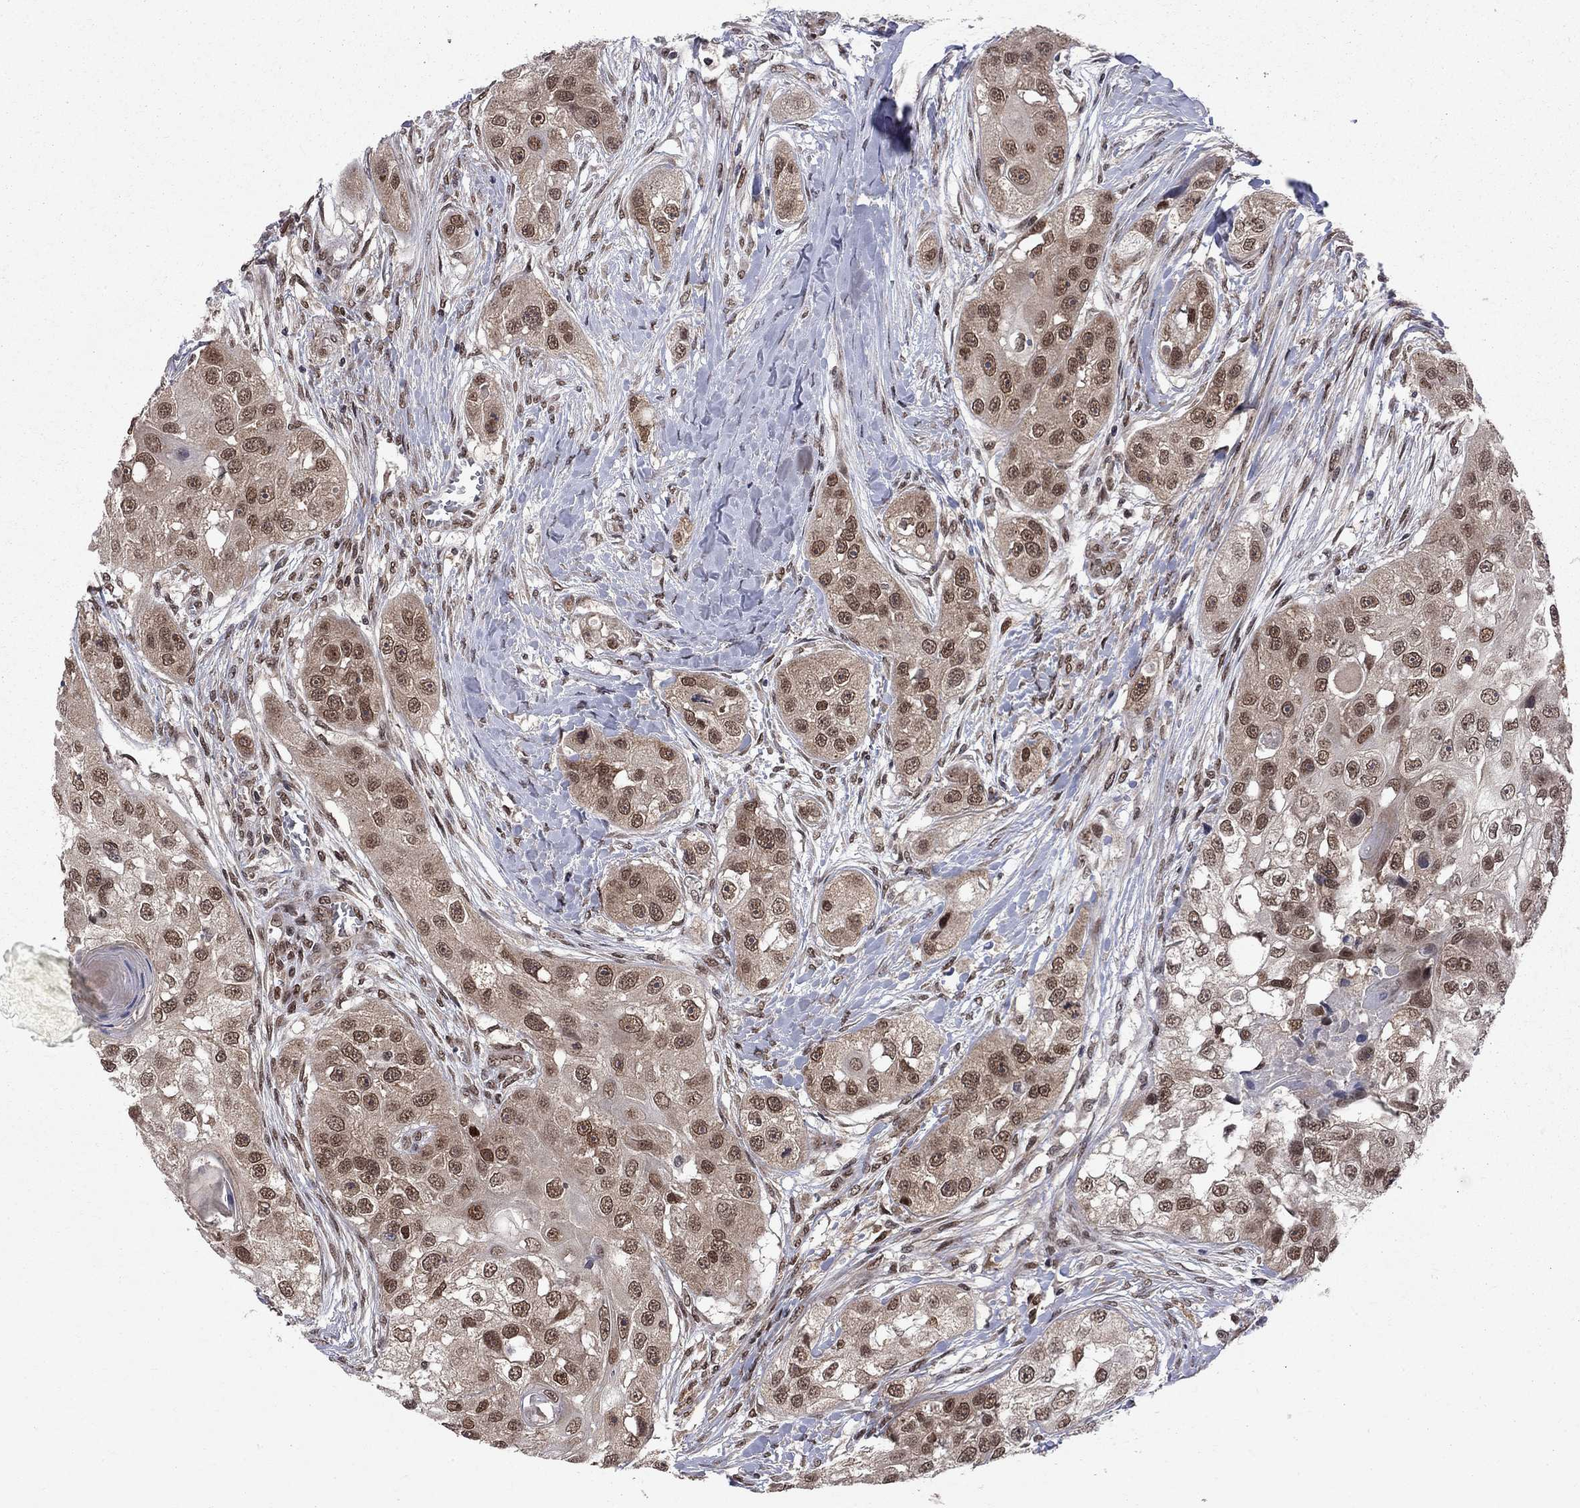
{"staining": {"intensity": "moderate", "quantity": "25%-75%", "location": "nuclear"}, "tissue": "head and neck cancer", "cell_type": "Tumor cells", "image_type": "cancer", "snomed": [{"axis": "morphology", "description": "Normal tissue, NOS"}, {"axis": "morphology", "description": "Squamous cell carcinoma, NOS"}, {"axis": "topography", "description": "Skeletal muscle"}, {"axis": "topography", "description": "Head-Neck"}], "caption": "Immunohistochemical staining of squamous cell carcinoma (head and neck) reveals moderate nuclear protein expression in about 25%-75% of tumor cells. (DAB IHC with brightfield microscopy, high magnification).", "gene": "SAP30L", "patient": {"sex": "male", "age": 51}}